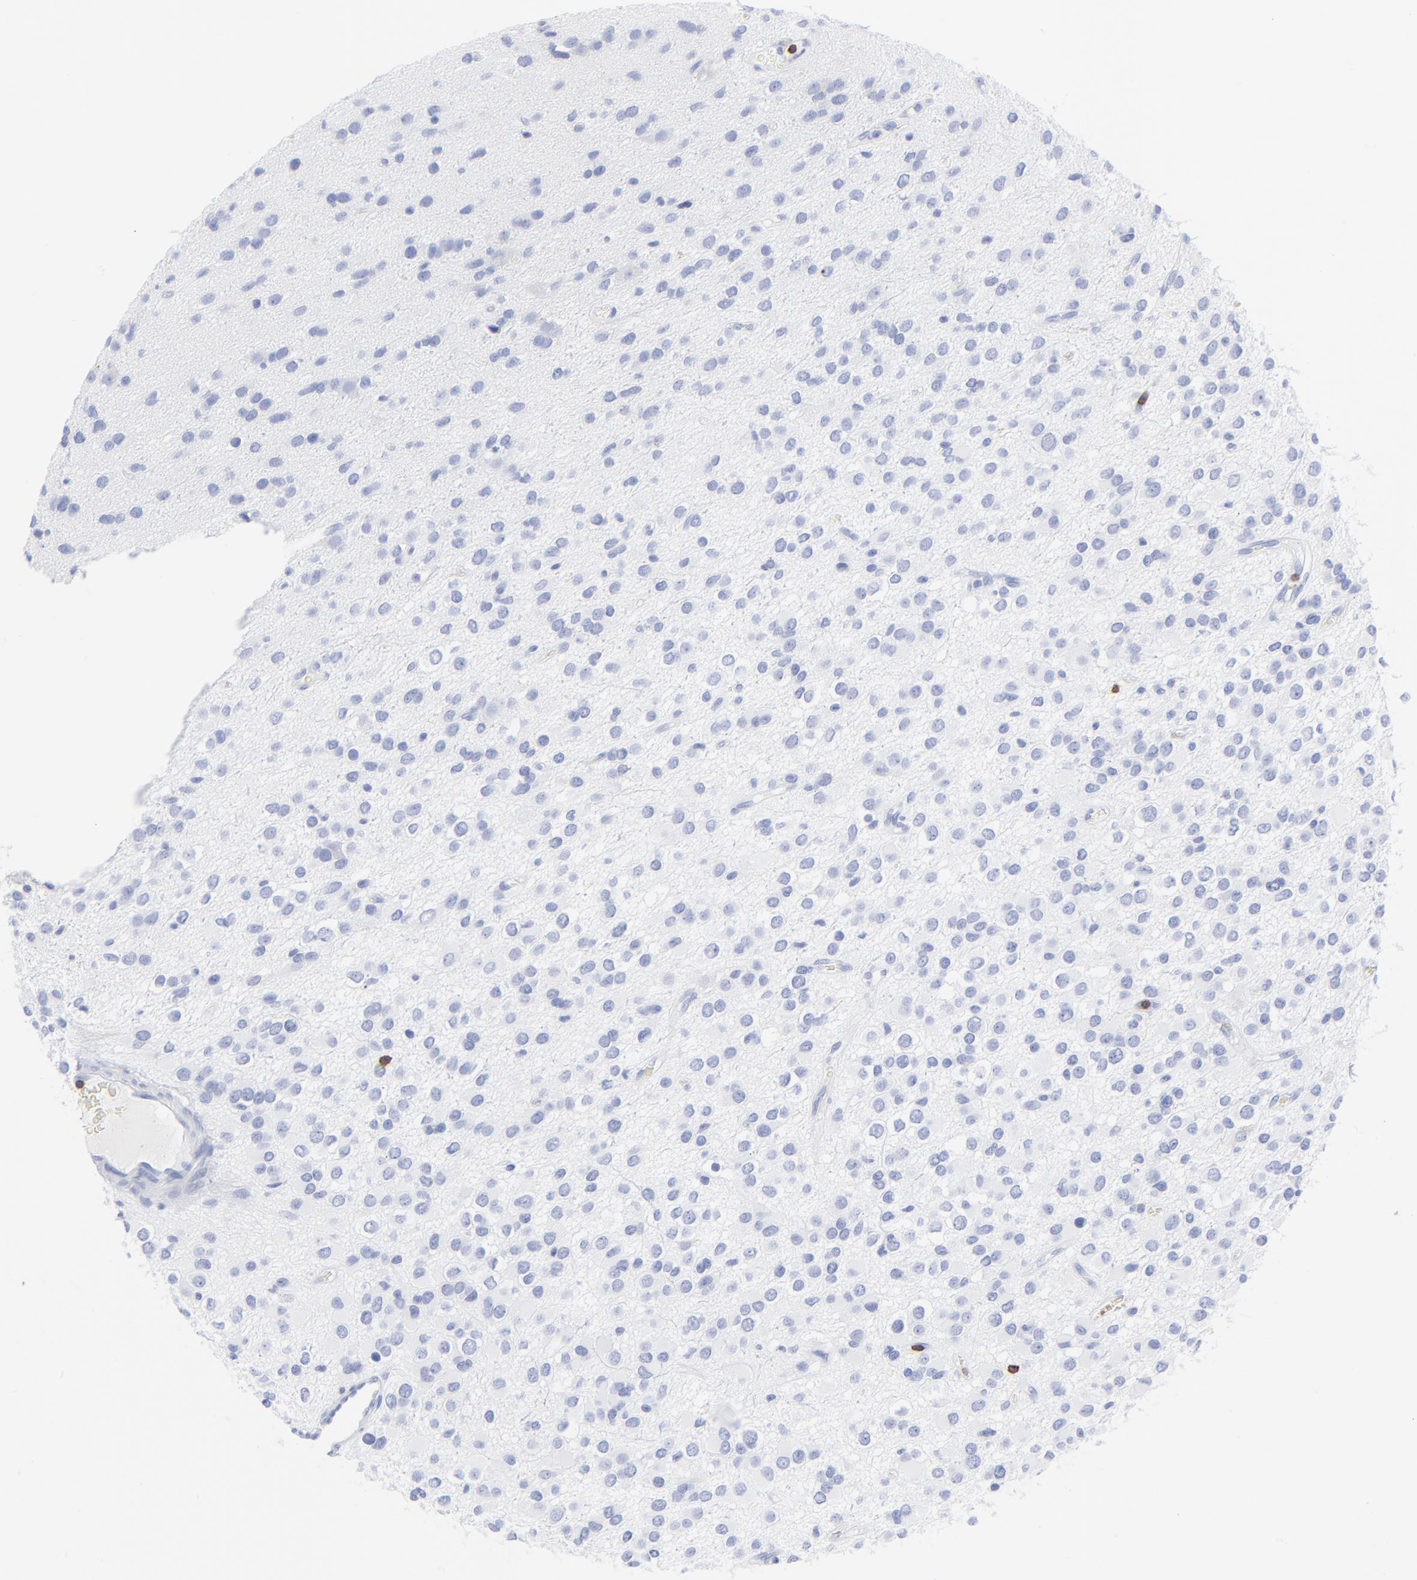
{"staining": {"intensity": "negative", "quantity": "none", "location": "none"}, "tissue": "glioma", "cell_type": "Tumor cells", "image_type": "cancer", "snomed": [{"axis": "morphology", "description": "Glioma, malignant, Low grade"}, {"axis": "topography", "description": "Brain"}], "caption": "Glioma was stained to show a protein in brown. There is no significant positivity in tumor cells. Brightfield microscopy of immunohistochemistry (IHC) stained with DAB (3,3'-diaminobenzidine) (brown) and hematoxylin (blue), captured at high magnification.", "gene": "LCK", "patient": {"sex": "male", "age": 42}}